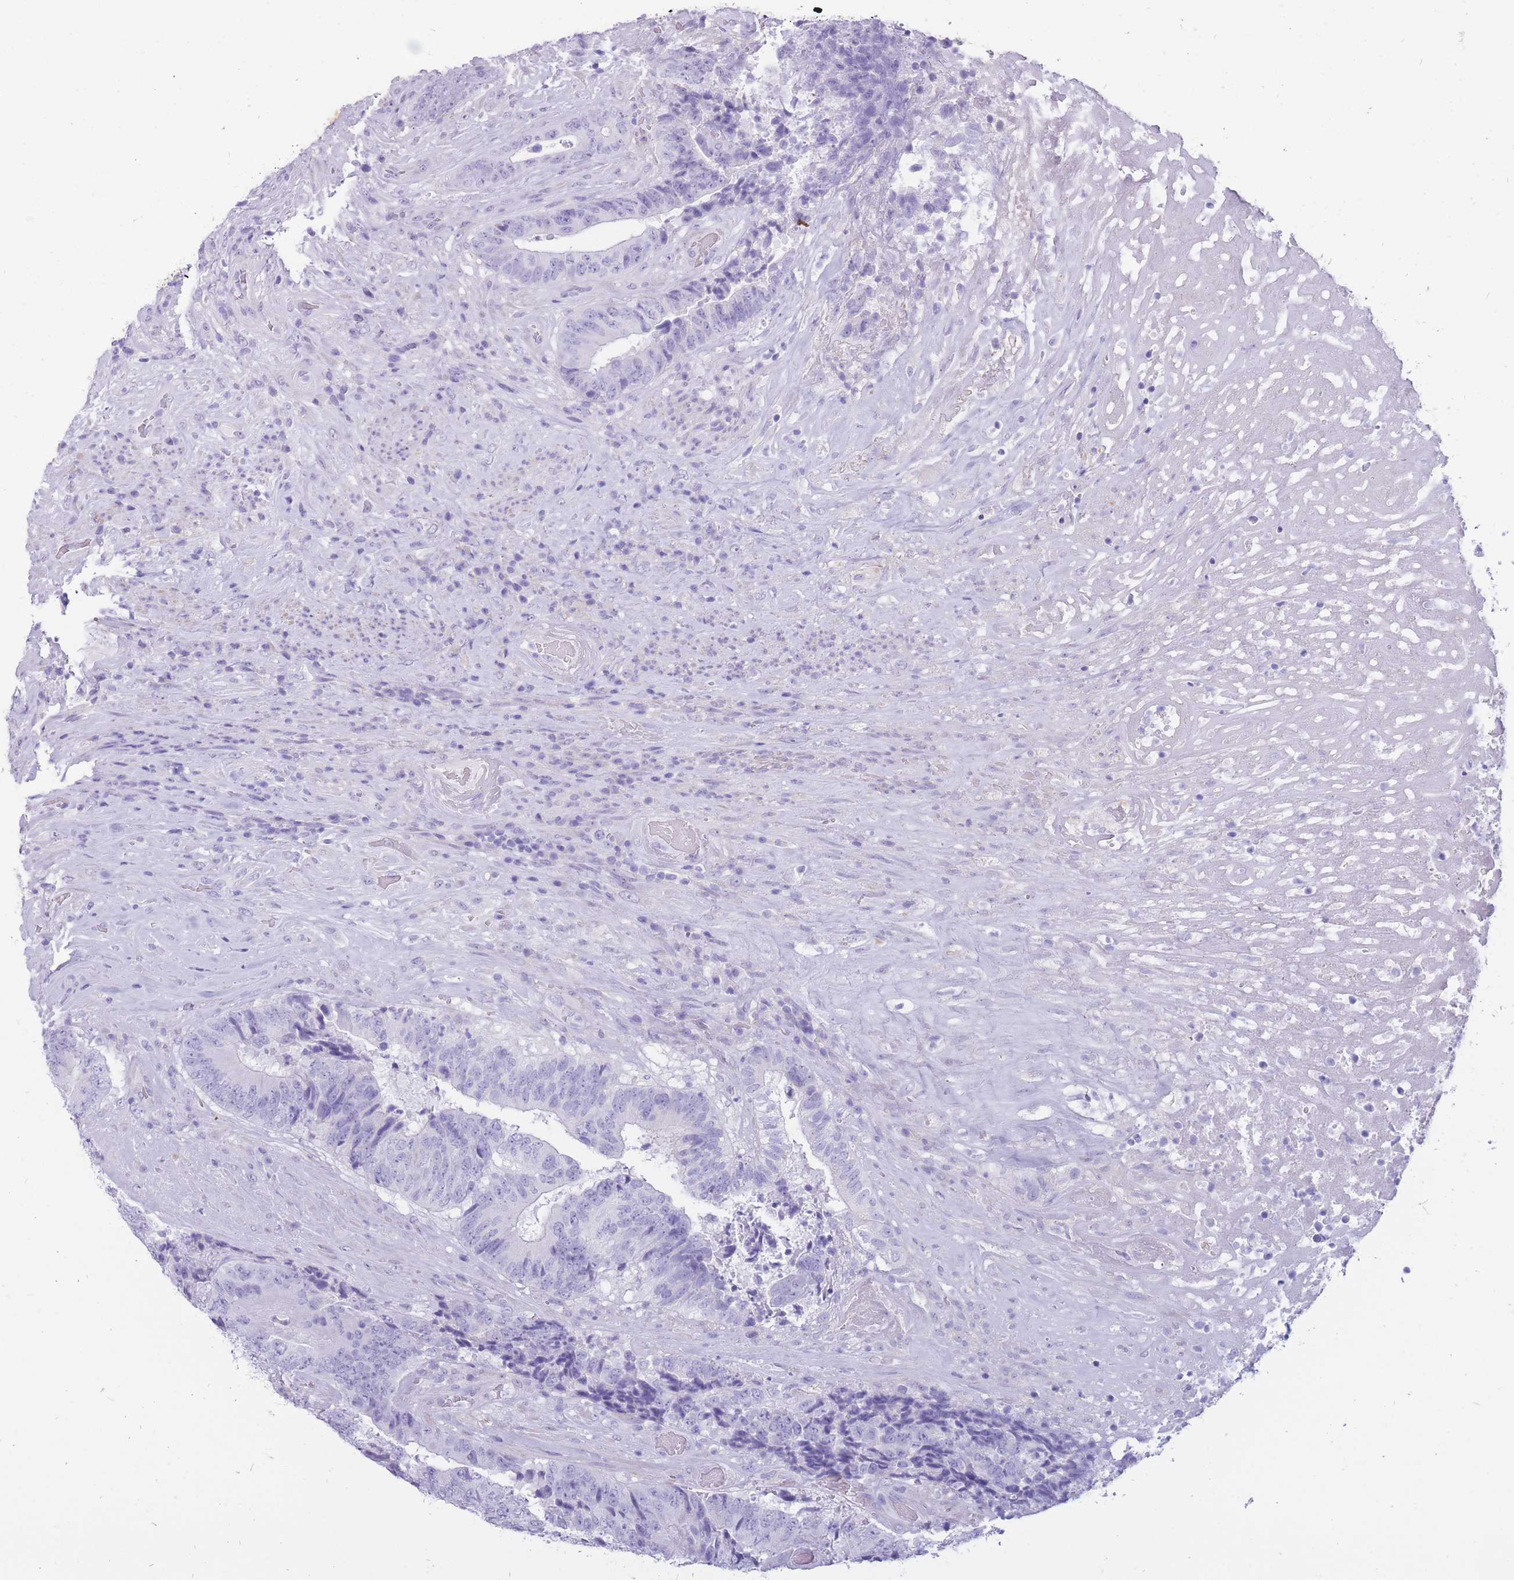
{"staining": {"intensity": "negative", "quantity": "none", "location": "none"}, "tissue": "colorectal cancer", "cell_type": "Tumor cells", "image_type": "cancer", "snomed": [{"axis": "morphology", "description": "Adenocarcinoma, NOS"}, {"axis": "topography", "description": "Rectum"}], "caption": "Immunohistochemistry (IHC) of adenocarcinoma (colorectal) demonstrates no expression in tumor cells.", "gene": "CYP21A2", "patient": {"sex": "male", "age": 72}}